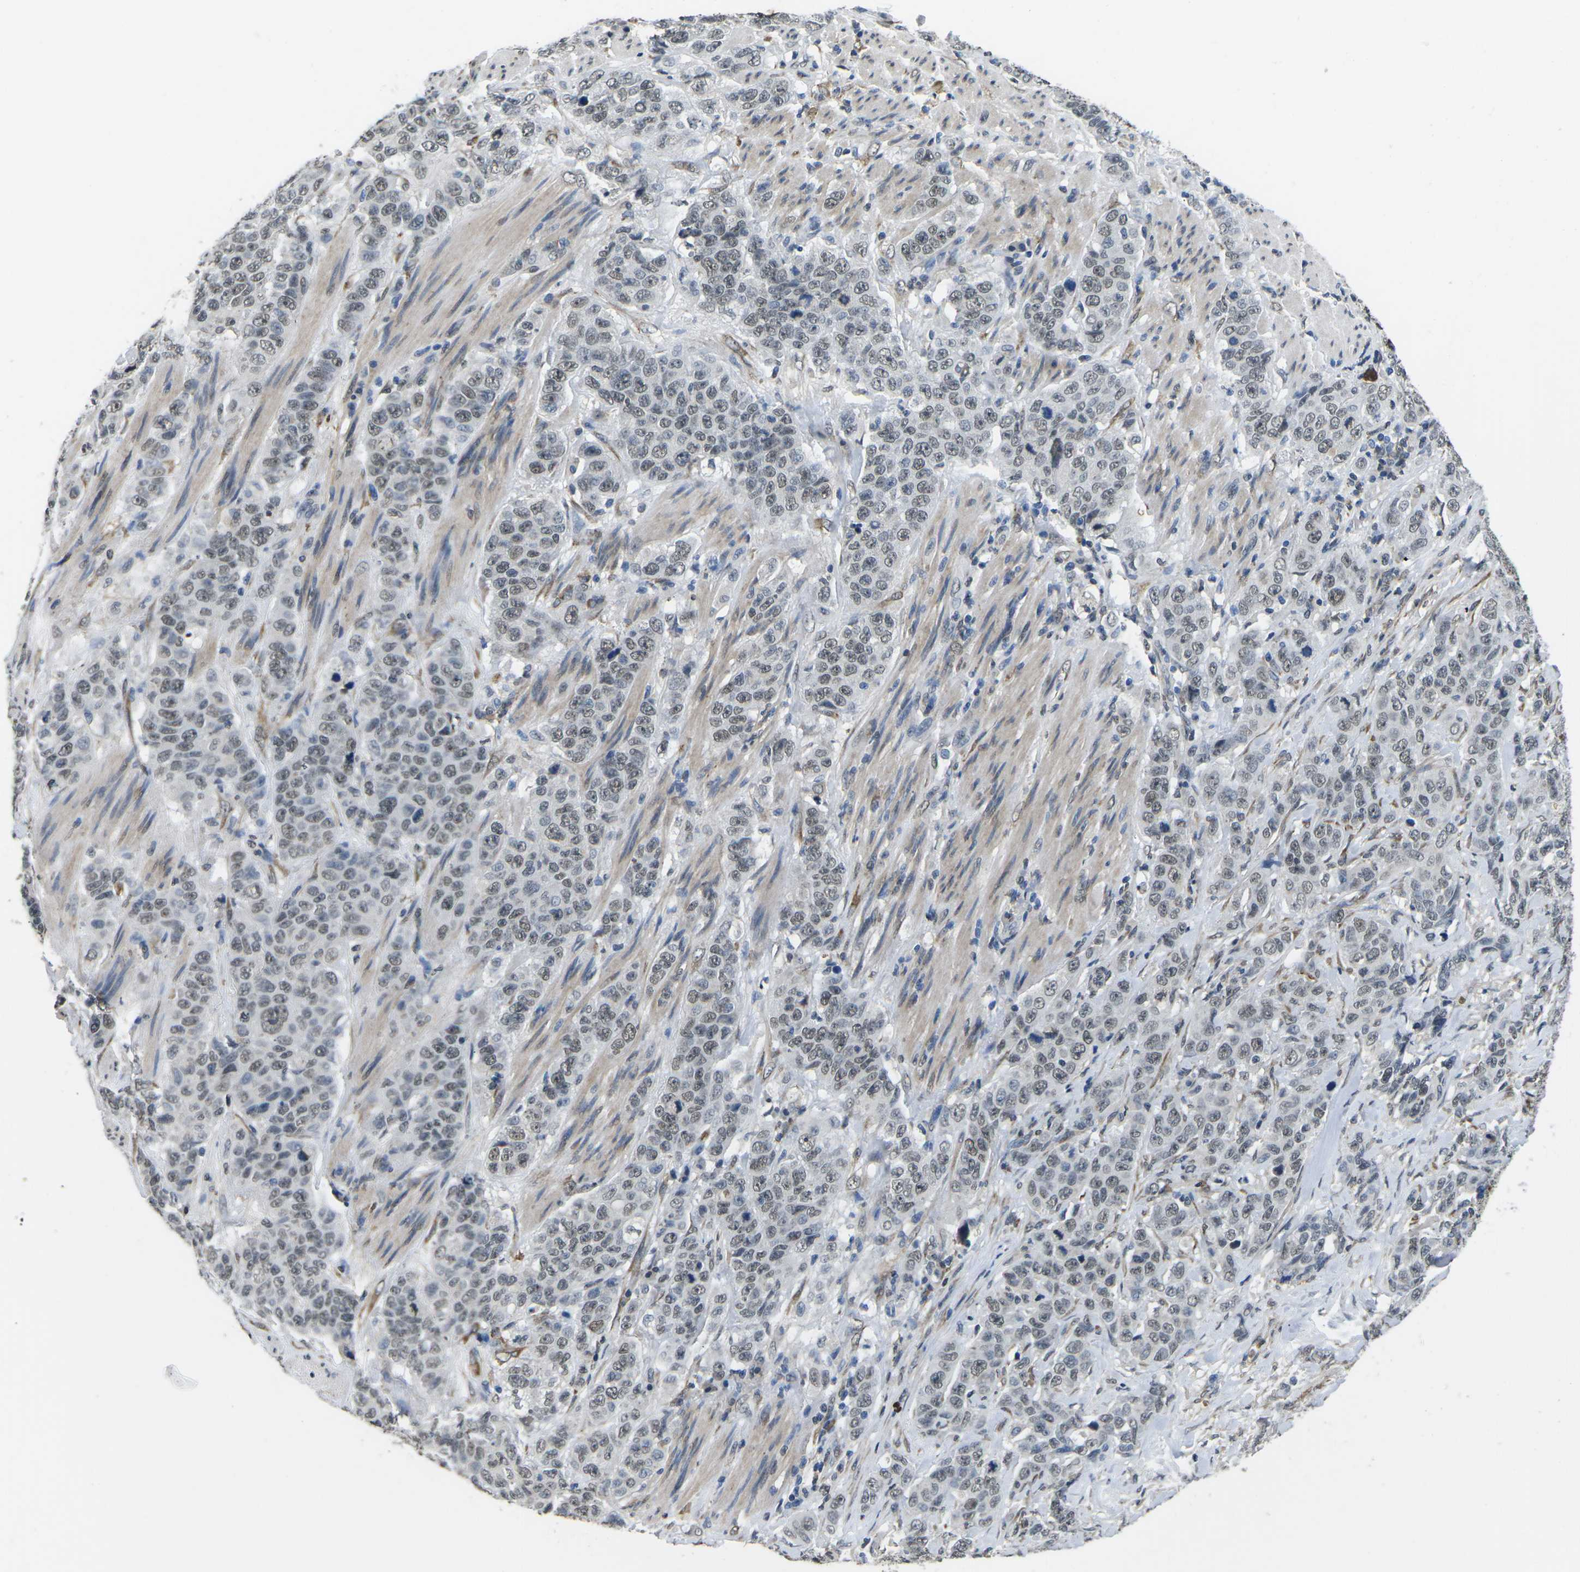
{"staining": {"intensity": "weak", "quantity": "25%-75%", "location": "nuclear"}, "tissue": "stomach cancer", "cell_type": "Tumor cells", "image_type": "cancer", "snomed": [{"axis": "morphology", "description": "Adenocarcinoma, NOS"}, {"axis": "topography", "description": "Stomach"}], "caption": "Human stomach cancer (adenocarcinoma) stained with a protein marker exhibits weak staining in tumor cells.", "gene": "SCNN1B", "patient": {"sex": "male", "age": 48}}